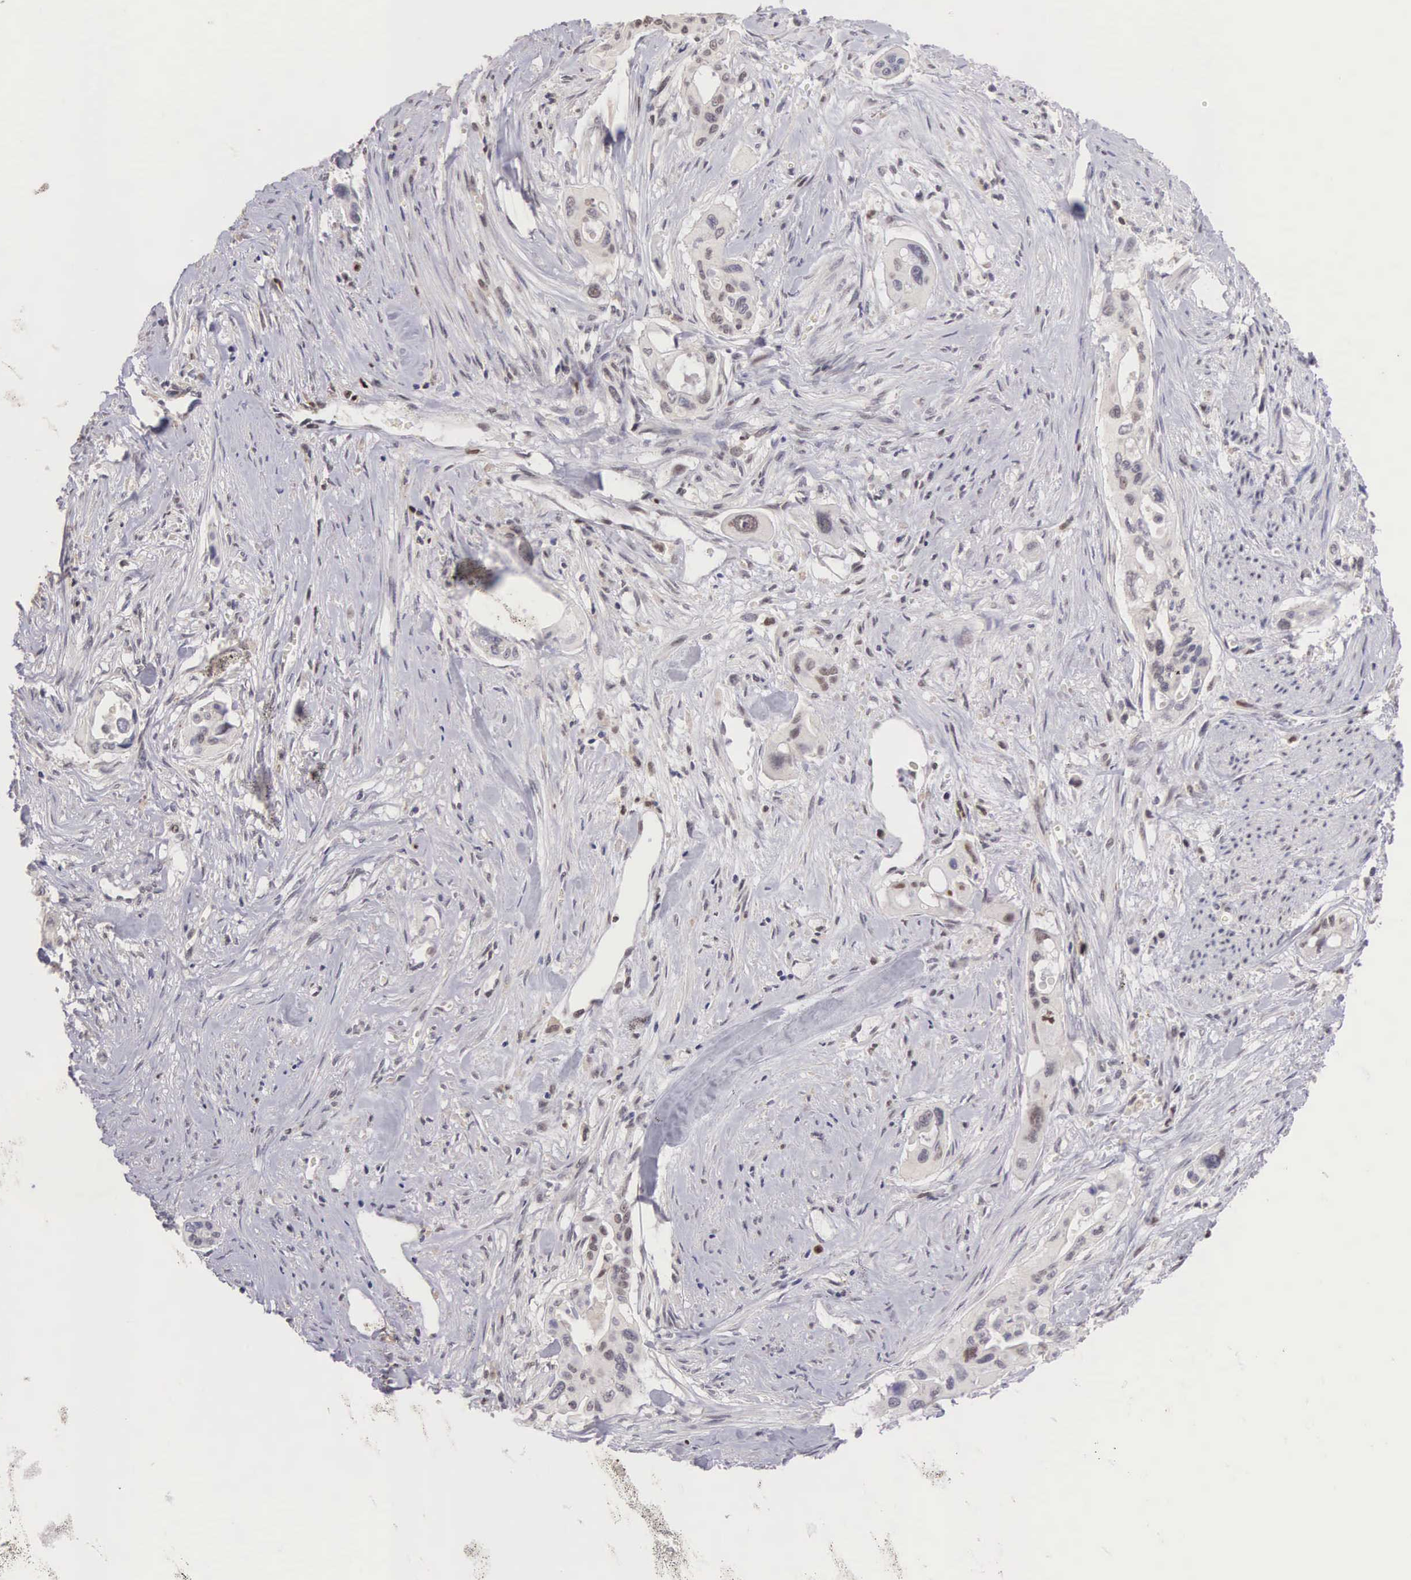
{"staining": {"intensity": "weak", "quantity": "<25%", "location": "nuclear"}, "tissue": "pancreatic cancer", "cell_type": "Tumor cells", "image_type": "cancer", "snomed": [{"axis": "morphology", "description": "Adenocarcinoma, NOS"}, {"axis": "topography", "description": "Pancreas"}], "caption": "DAB immunohistochemical staining of adenocarcinoma (pancreatic) reveals no significant positivity in tumor cells.", "gene": "GRK3", "patient": {"sex": "male", "age": 77}}